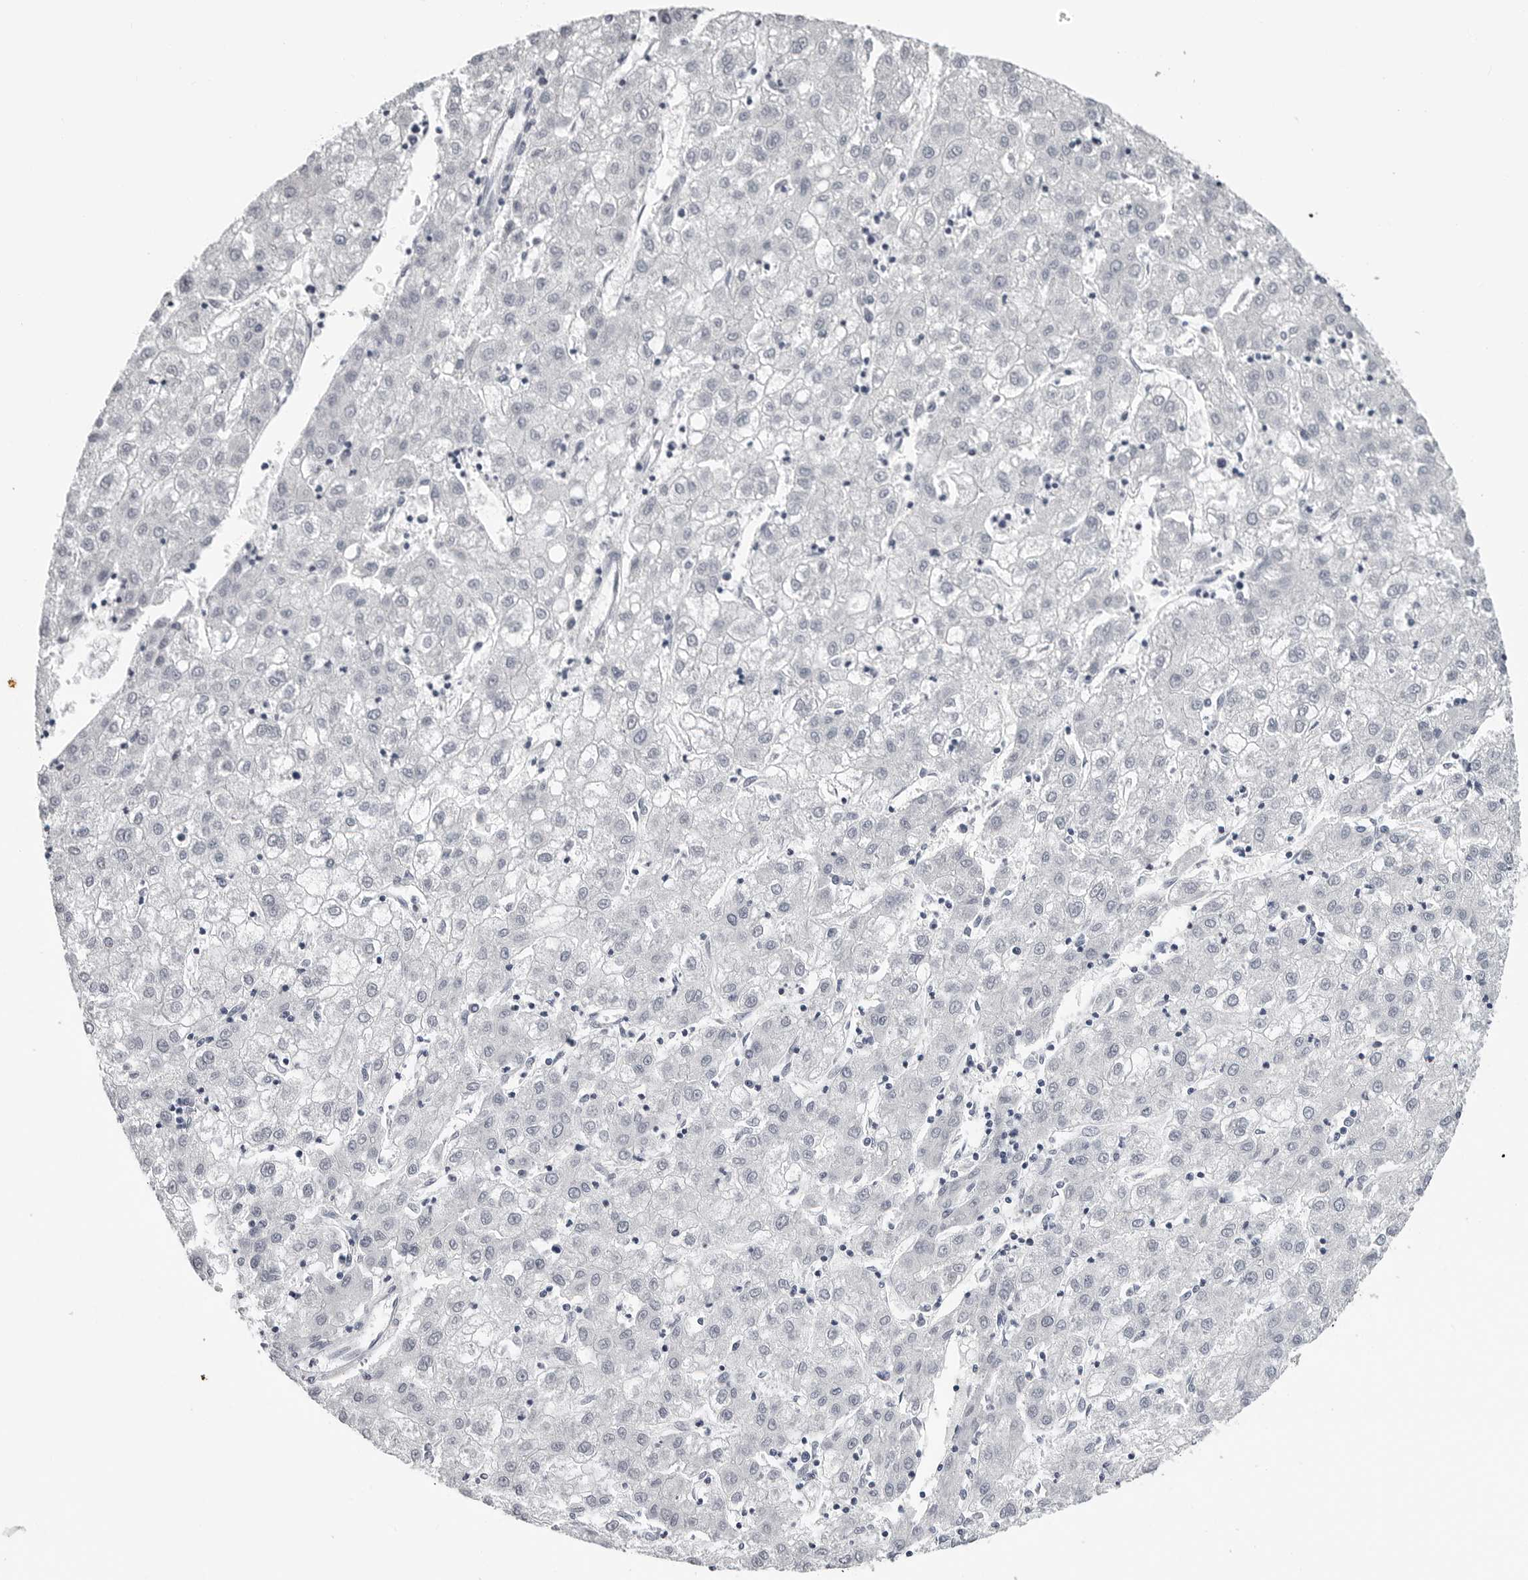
{"staining": {"intensity": "negative", "quantity": "none", "location": "none"}, "tissue": "liver cancer", "cell_type": "Tumor cells", "image_type": "cancer", "snomed": [{"axis": "morphology", "description": "Carcinoma, Hepatocellular, NOS"}, {"axis": "topography", "description": "Liver"}], "caption": "Tumor cells are negative for brown protein staining in liver hepatocellular carcinoma.", "gene": "GNL2", "patient": {"sex": "male", "age": 72}}